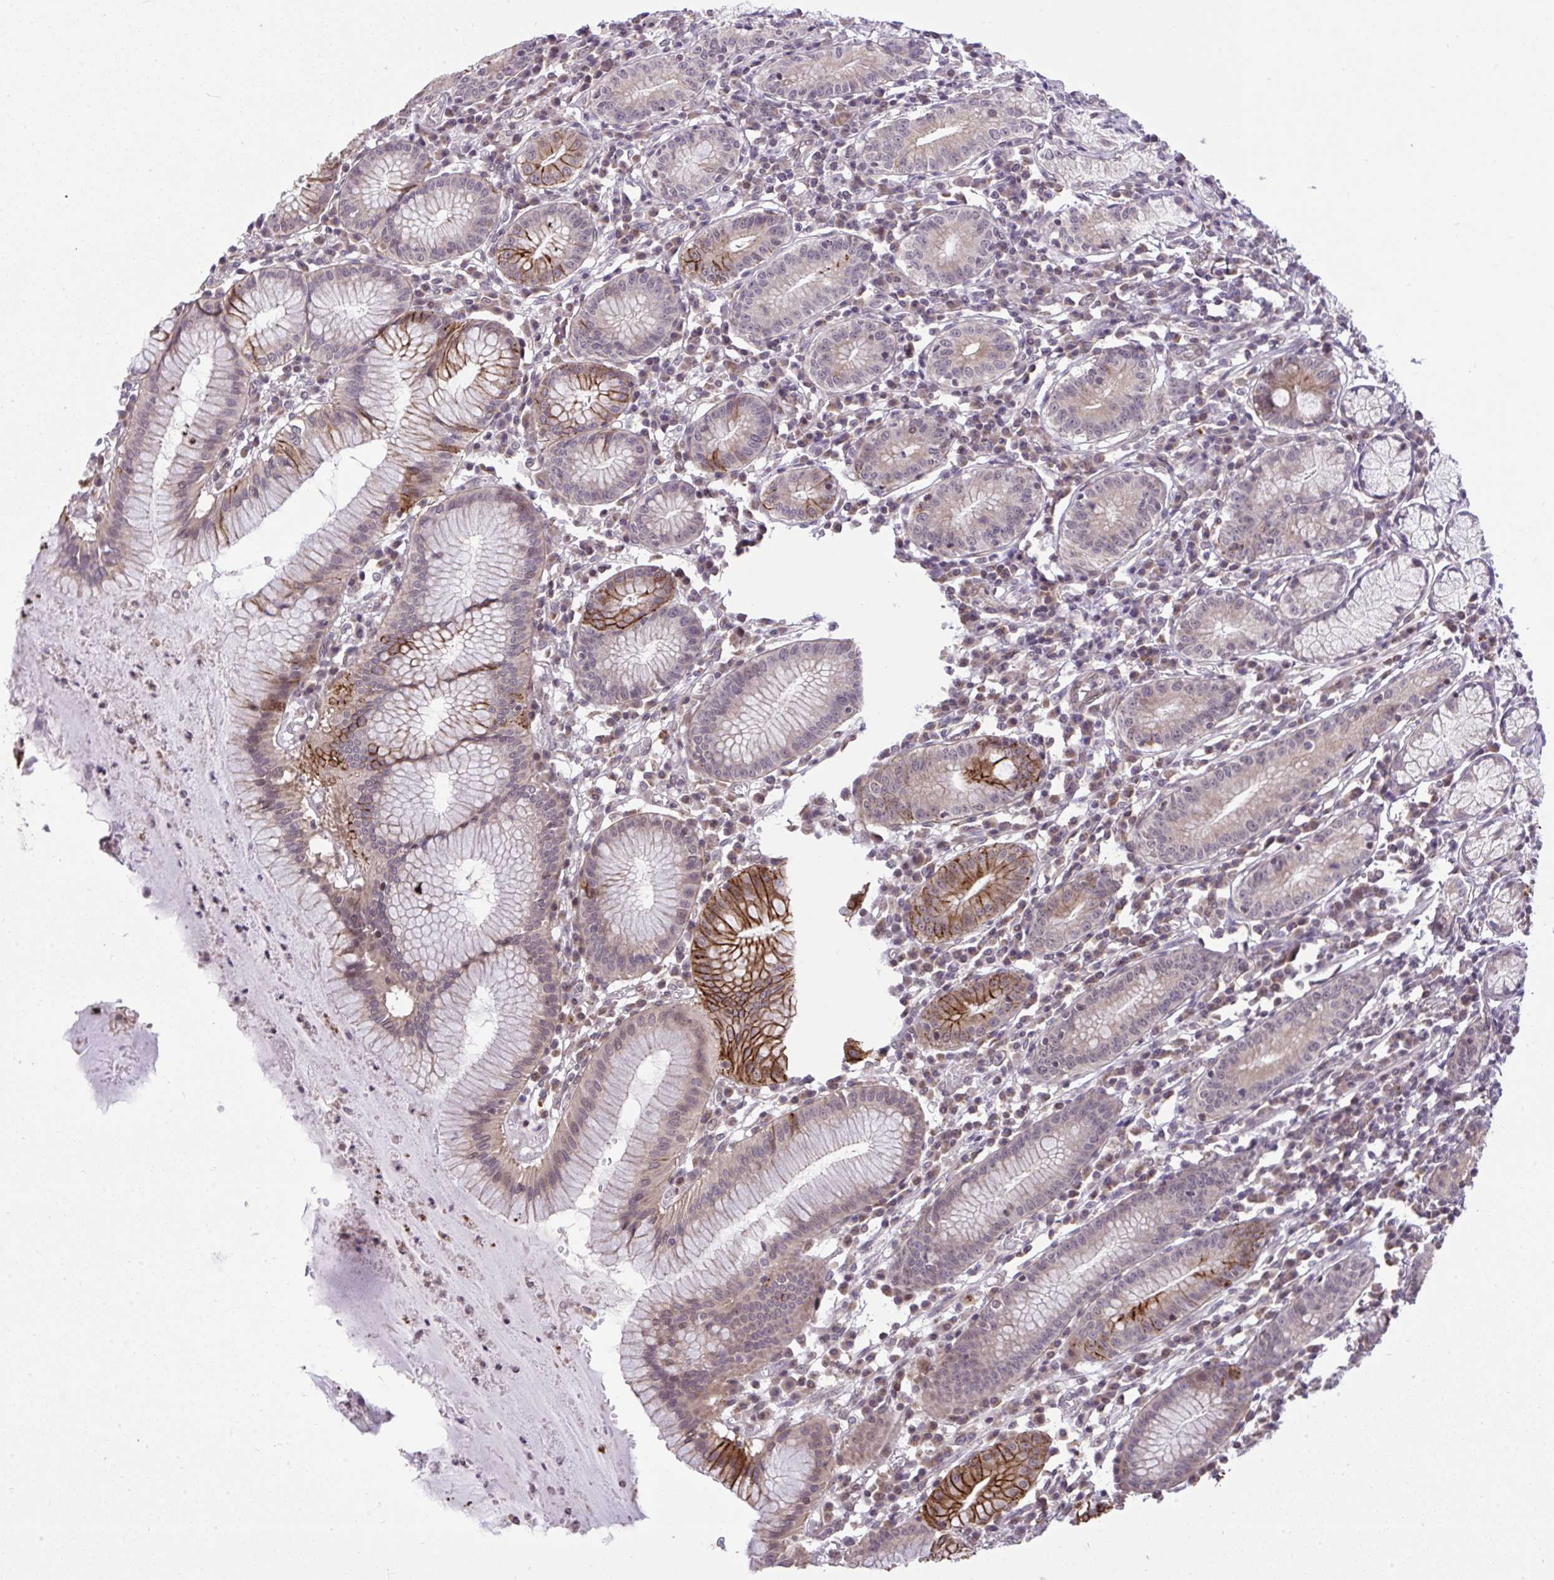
{"staining": {"intensity": "moderate", "quantity": "25%-75%", "location": "cytoplasmic/membranous"}, "tissue": "stomach", "cell_type": "Glandular cells", "image_type": "normal", "snomed": [{"axis": "morphology", "description": "Normal tissue, NOS"}, {"axis": "topography", "description": "Stomach"}], "caption": "An immunohistochemistry micrograph of benign tissue is shown. Protein staining in brown labels moderate cytoplasmic/membranous positivity in stomach within glandular cells. Immunohistochemistry stains the protein of interest in brown and the nuclei are stained blue.", "gene": "CYP20A1", "patient": {"sex": "male", "age": 55}}